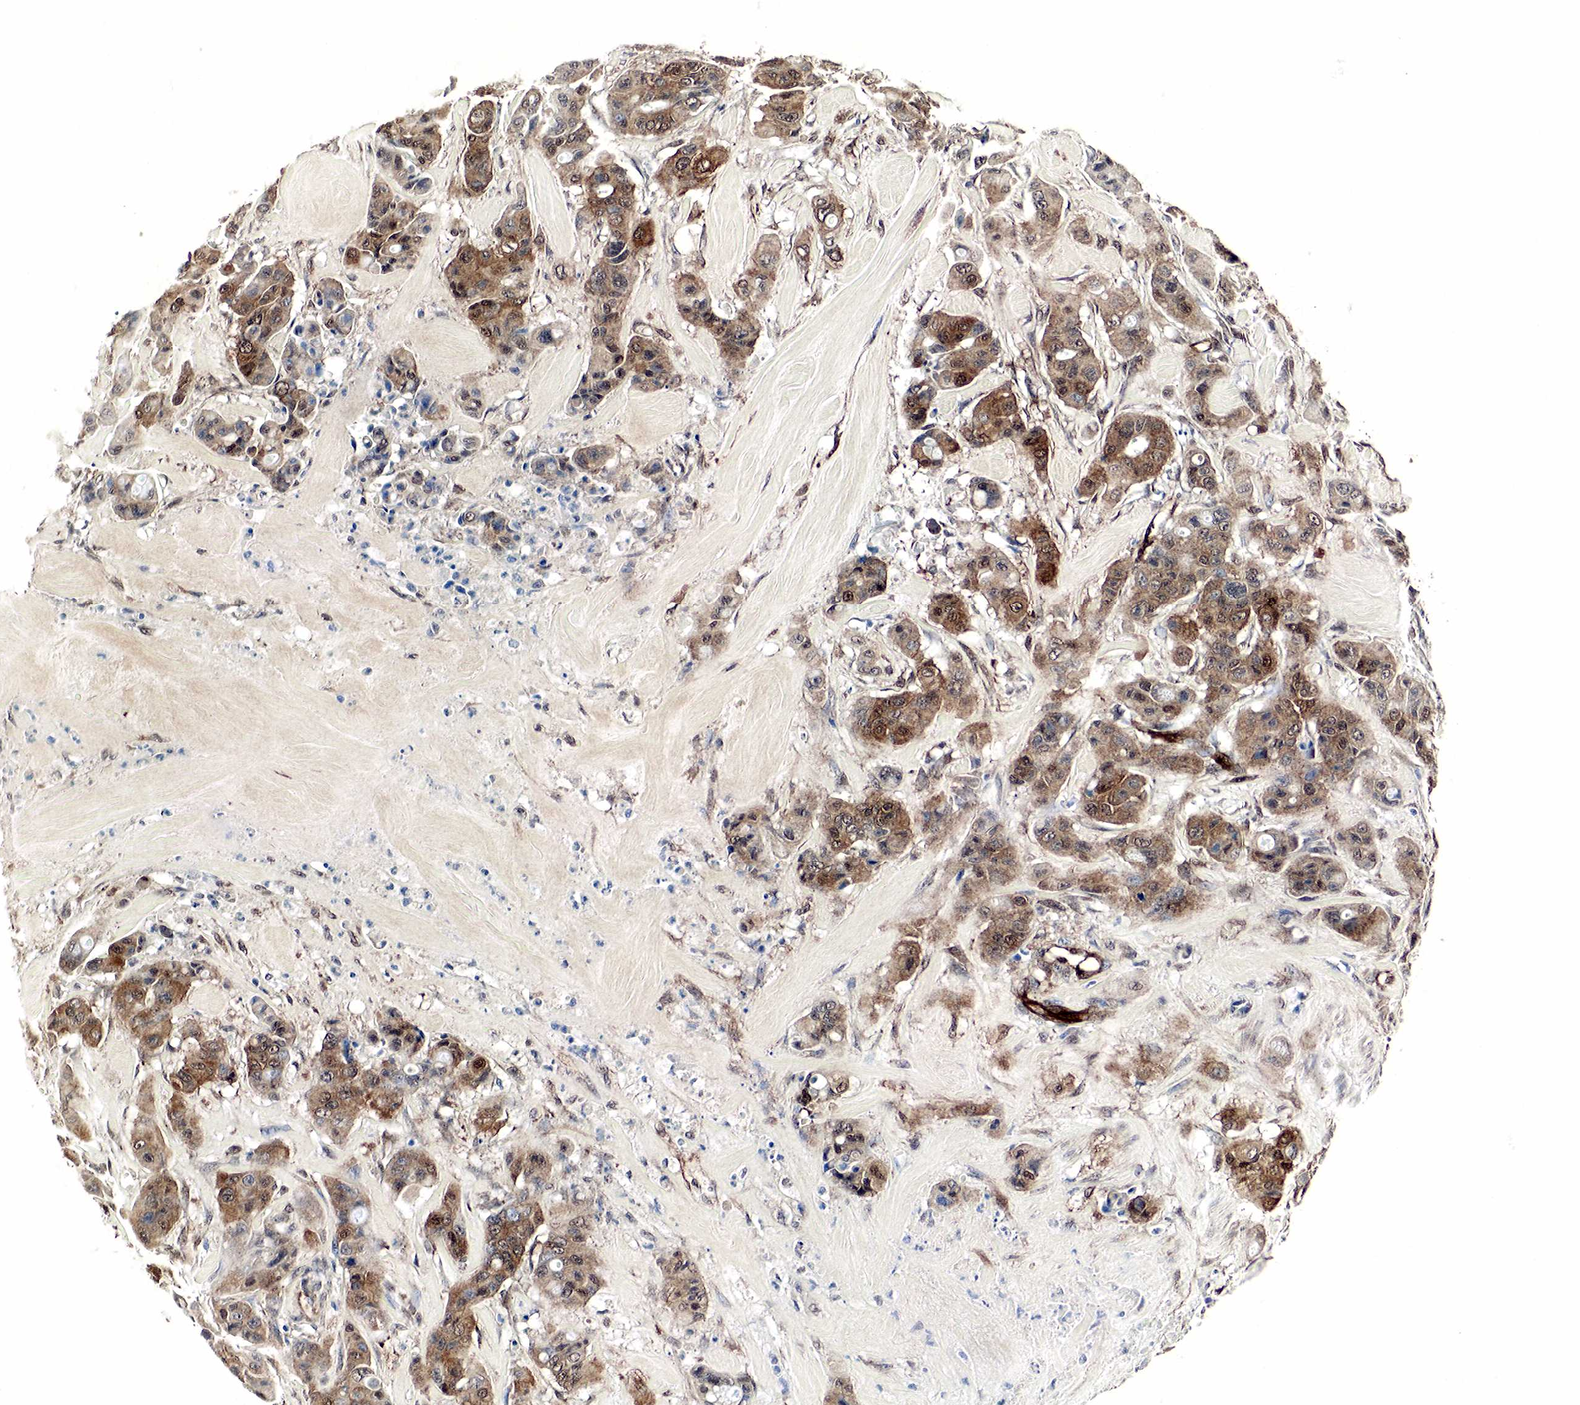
{"staining": {"intensity": "moderate", "quantity": "25%-75%", "location": "cytoplasmic/membranous"}, "tissue": "colorectal cancer", "cell_type": "Tumor cells", "image_type": "cancer", "snomed": [{"axis": "morphology", "description": "Adenocarcinoma, NOS"}, {"axis": "topography", "description": "Colon"}], "caption": "Immunohistochemical staining of adenocarcinoma (colorectal) demonstrates medium levels of moderate cytoplasmic/membranous protein expression in about 25%-75% of tumor cells.", "gene": "SPIN1", "patient": {"sex": "female", "age": 70}}